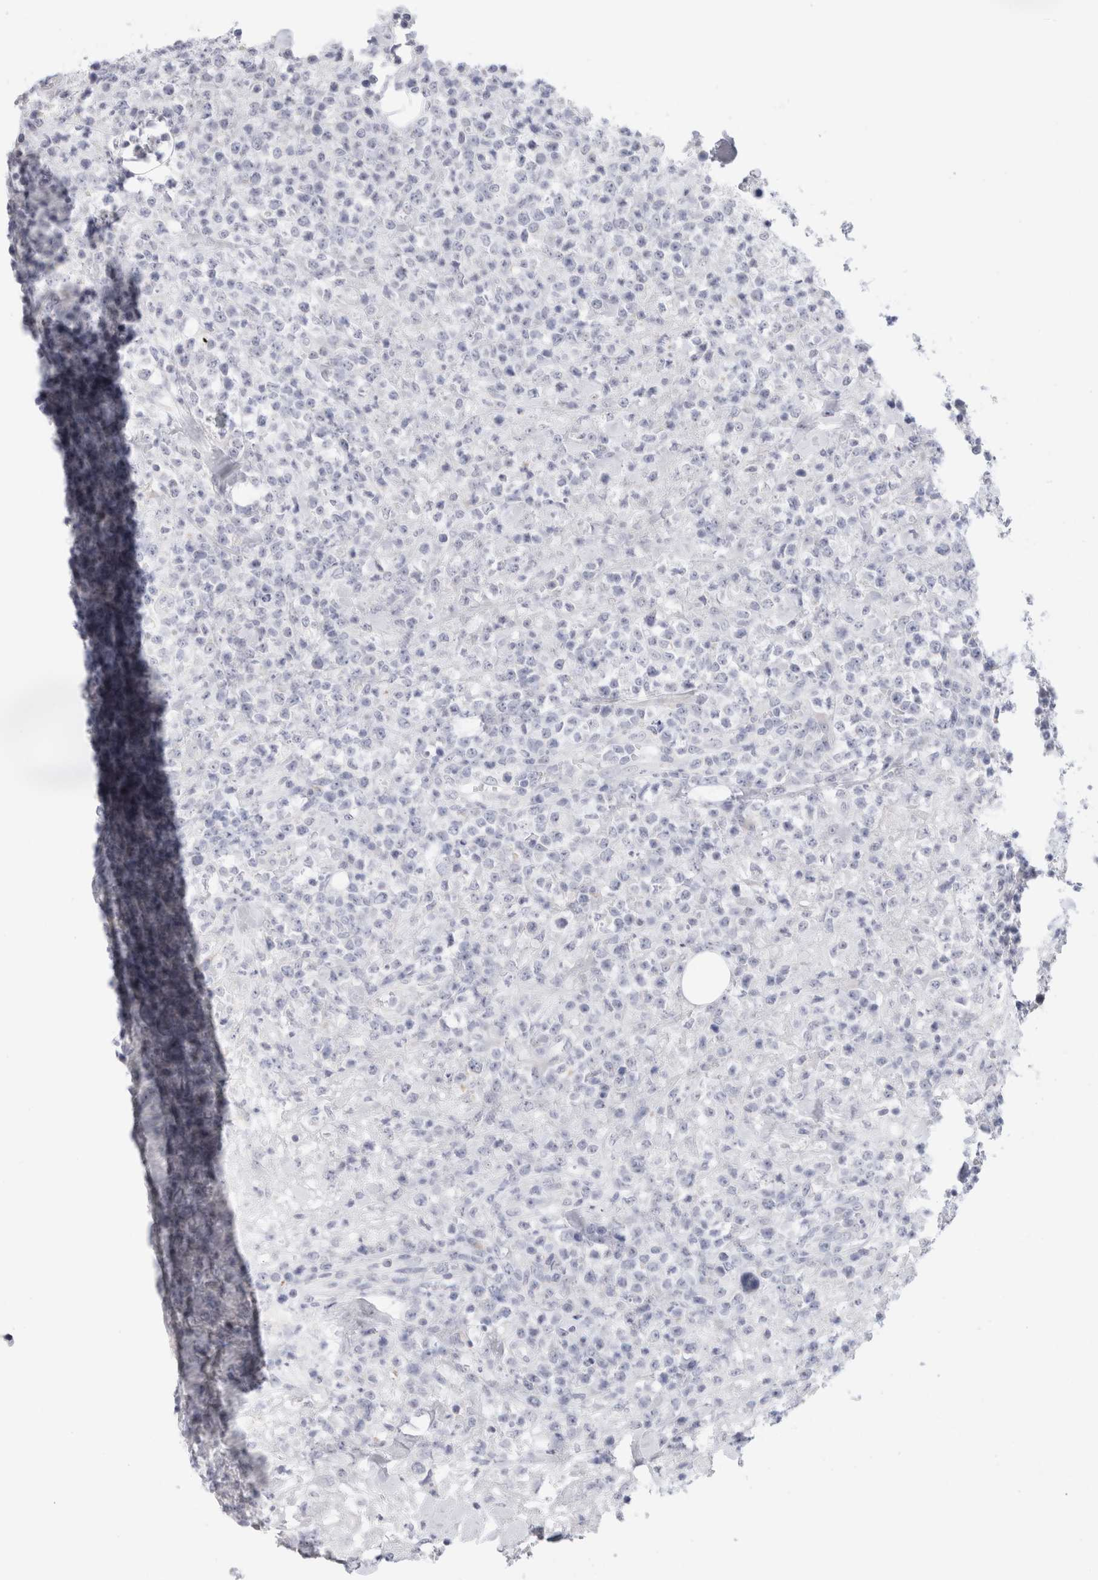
{"staining": {"intensity": "negative", "quantity": "none", "location": "none"}, "tissue": "lymphoma", "cell_type": "Tumor cells", "image_type": "cancer", "snomed": [{"axis": "morphology", "description": "Malignant lymphoma, non-Hodgkin's type, High grade"}, {"axis": "topography", "description": "Colon"}], "caption": "Tumor cells are negative for protein expression in human lymphoma.", "gene": "MUC15", "patient": {"sex": "female", "age": 53}}